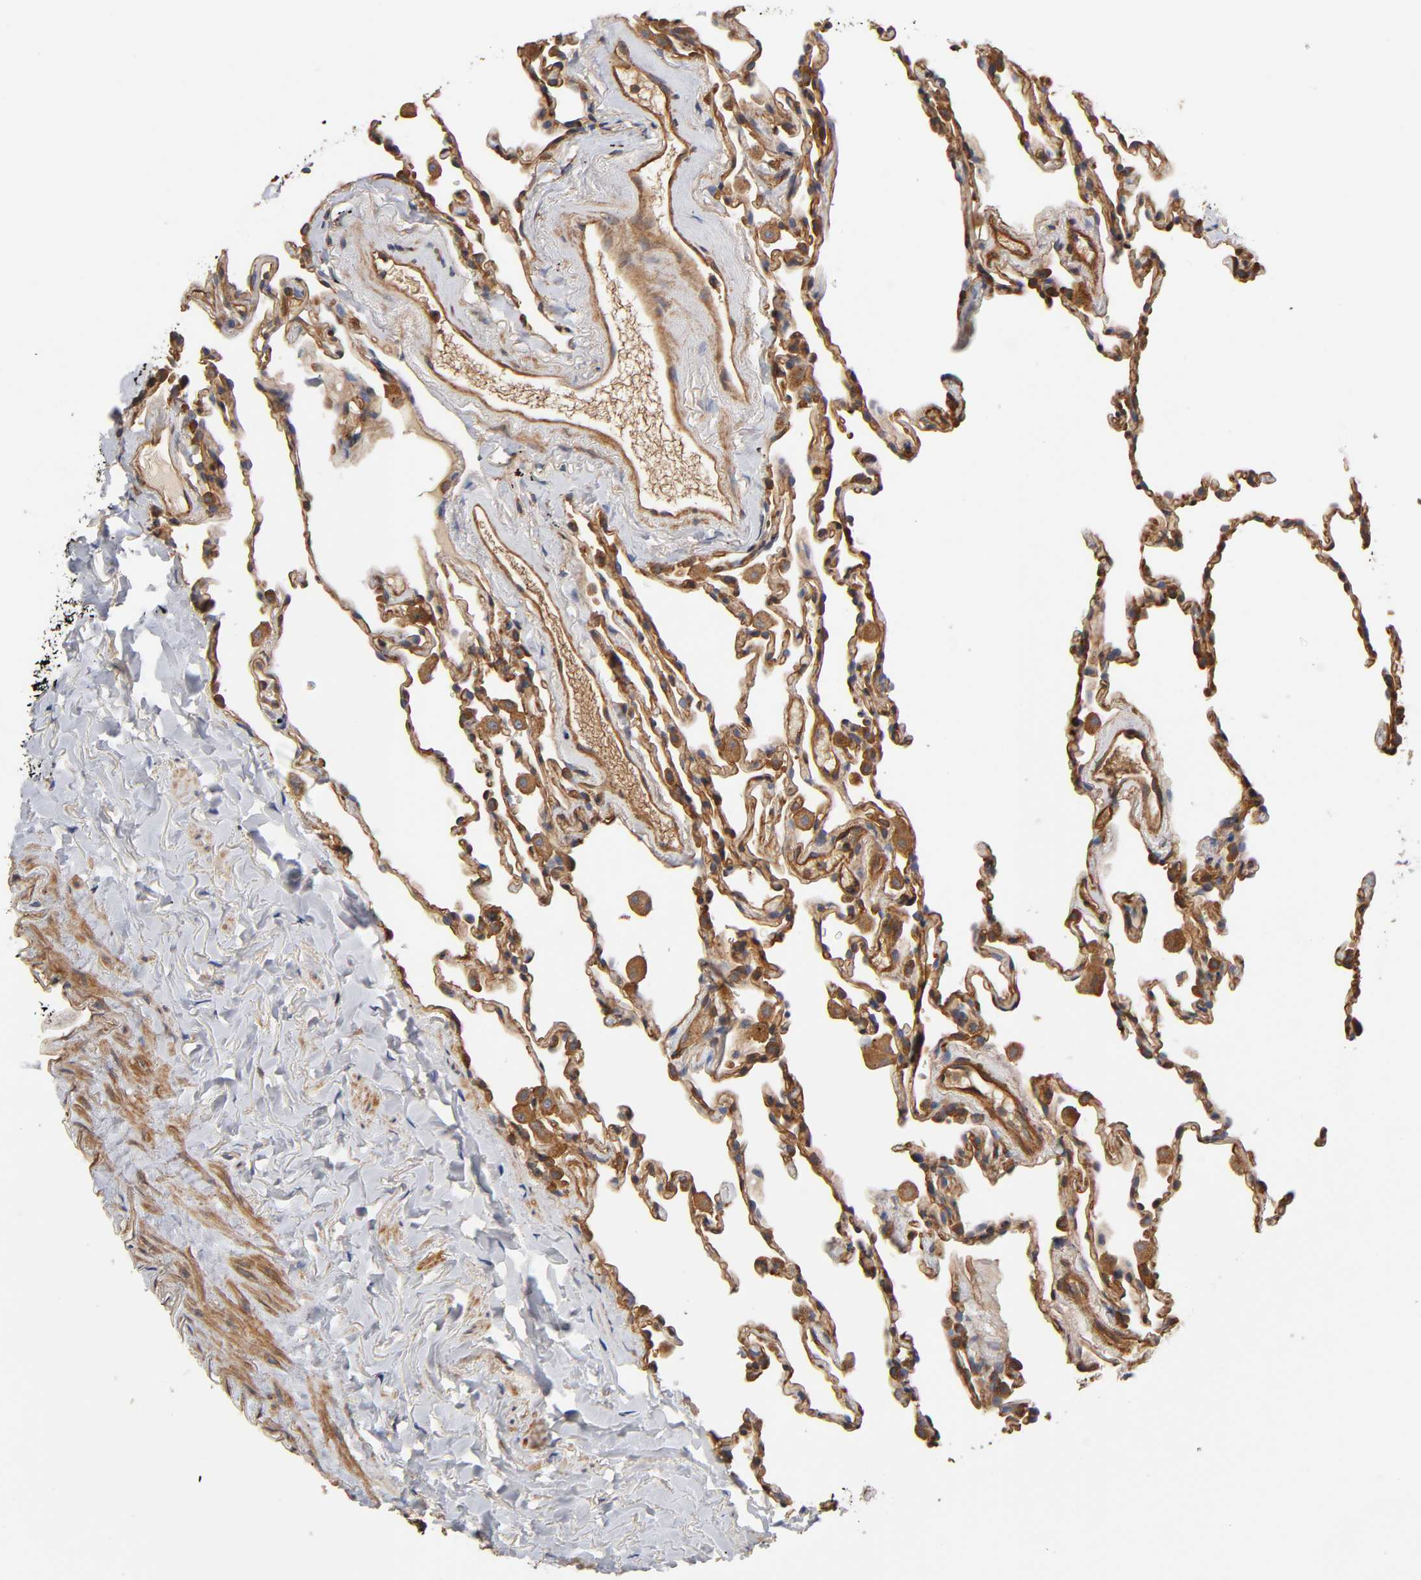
{"staining": {"intensity": "moderate", "quantity": ">75%", "location": "cytoplasmic/membranous"}, "tissue": "lung", "cell_type": "Alveolar cells", "image_type": "normal", "snomed": [{"axis": "morphology", "description": "Normal tissue, NOS"}, {"axis": "morphology", "description": "Soft tissue tumor metastatic"}, {"axis": "topography", "description": "Lung"}], "caption": "IHC photomicrograph of benign lung stained for a protein (brown), which reveals medium levels of moderate cytoplasmic/membranous positivity in about >75% of alveolar cells.", "gene": "LAMTOR2", "patient": {"sex": "male", "age": 59}}